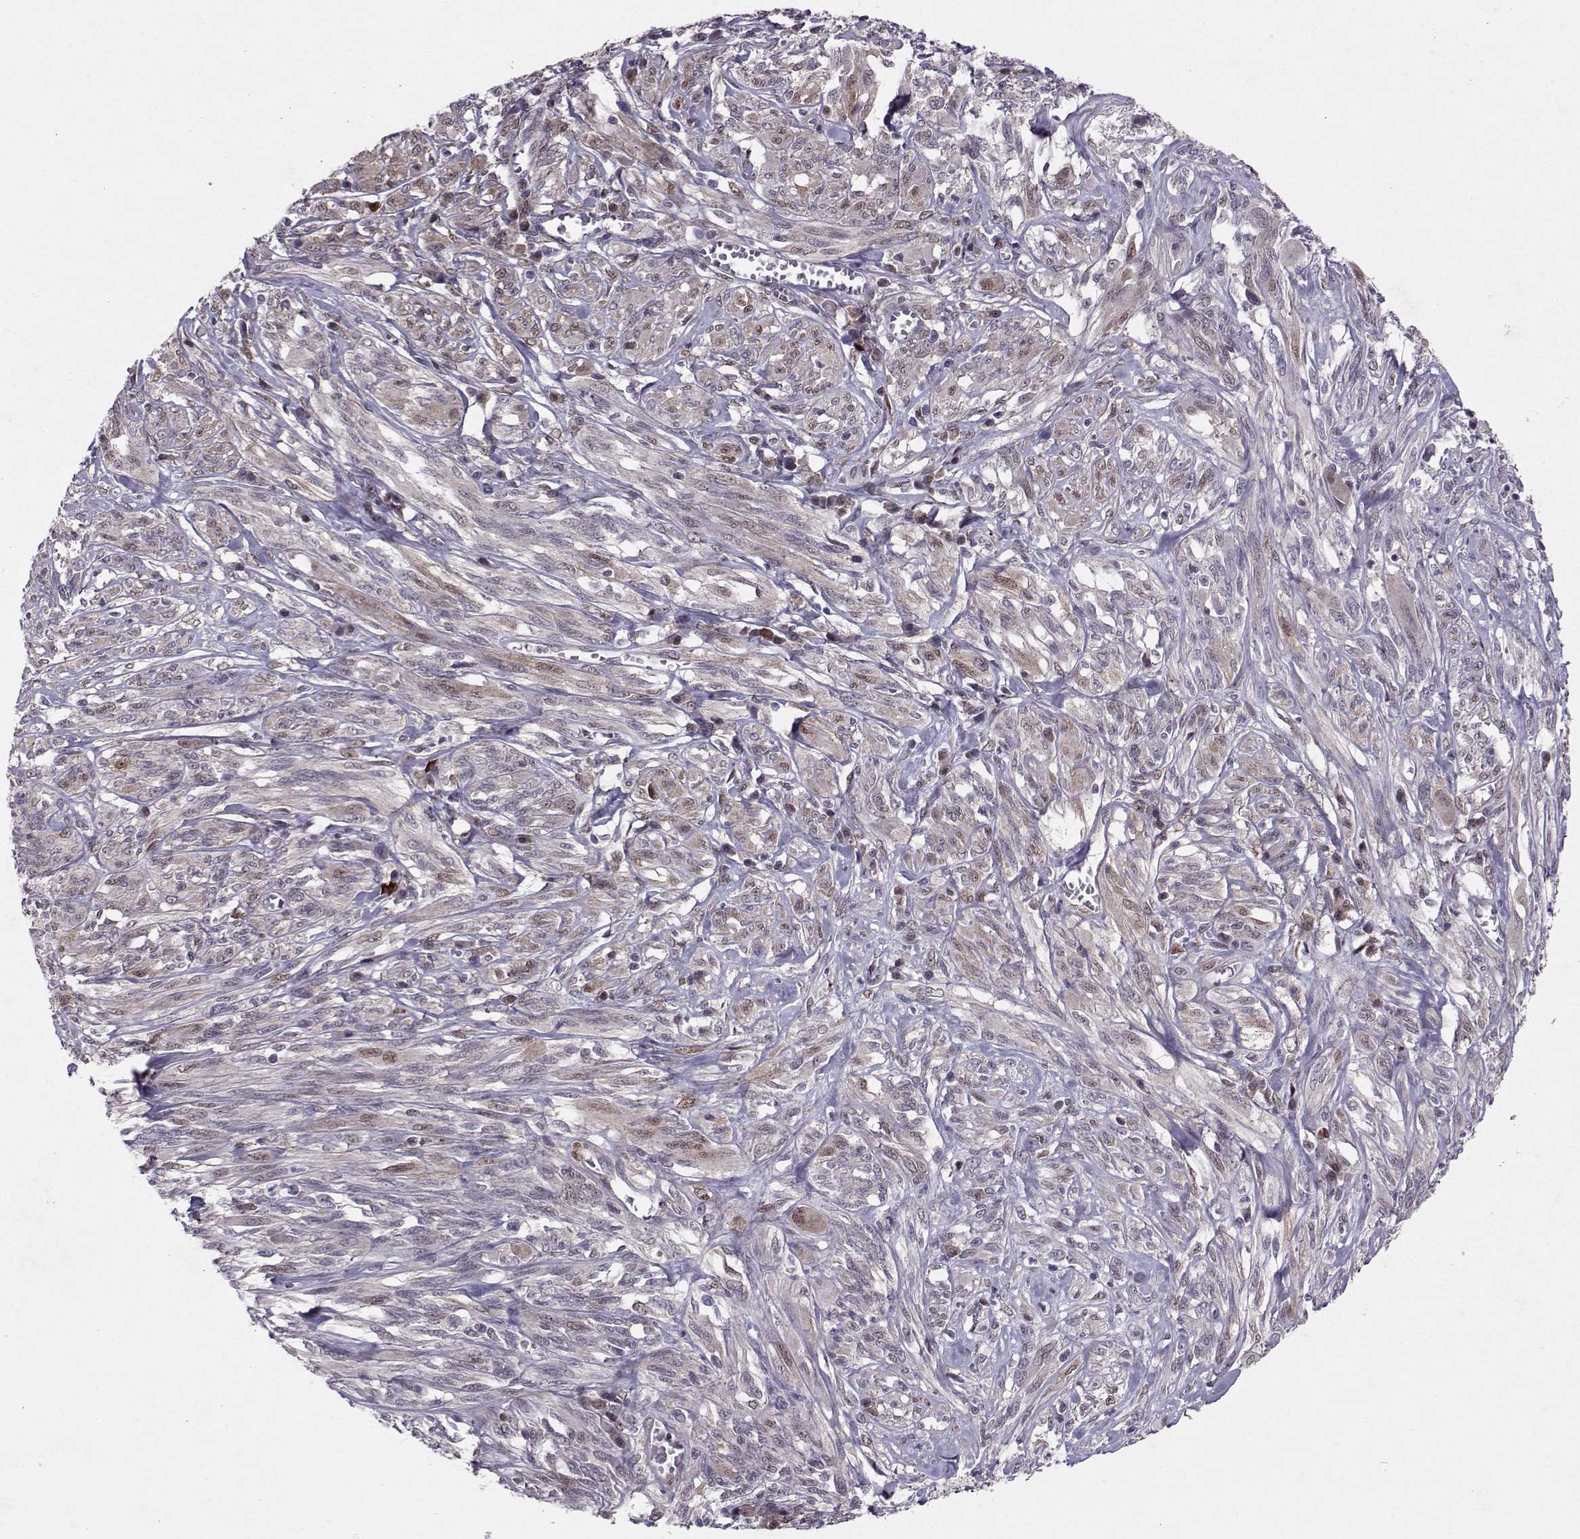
{"staining": {"intensity": "weak", "quantity": "25%-75%", "location": "cytoplasmic/membranous,nuclear"}, "tissue": "melanoma", "cell_type": "Tumor cells", "image_type": "cancer", "snomed": [{"axis": "morphology", "description": "Malignant melanoma, NOS"}, {"axis": "topography", "description": "Skin"}], "caption": "The histopathology image demonstrates a brown stain indicating the presence of a protein in the cytoplasmic/membranous and nuclear of tumor cells in melanoma.", "gene": "CDK4", "patient": {"sex": "female", "age": 91}}